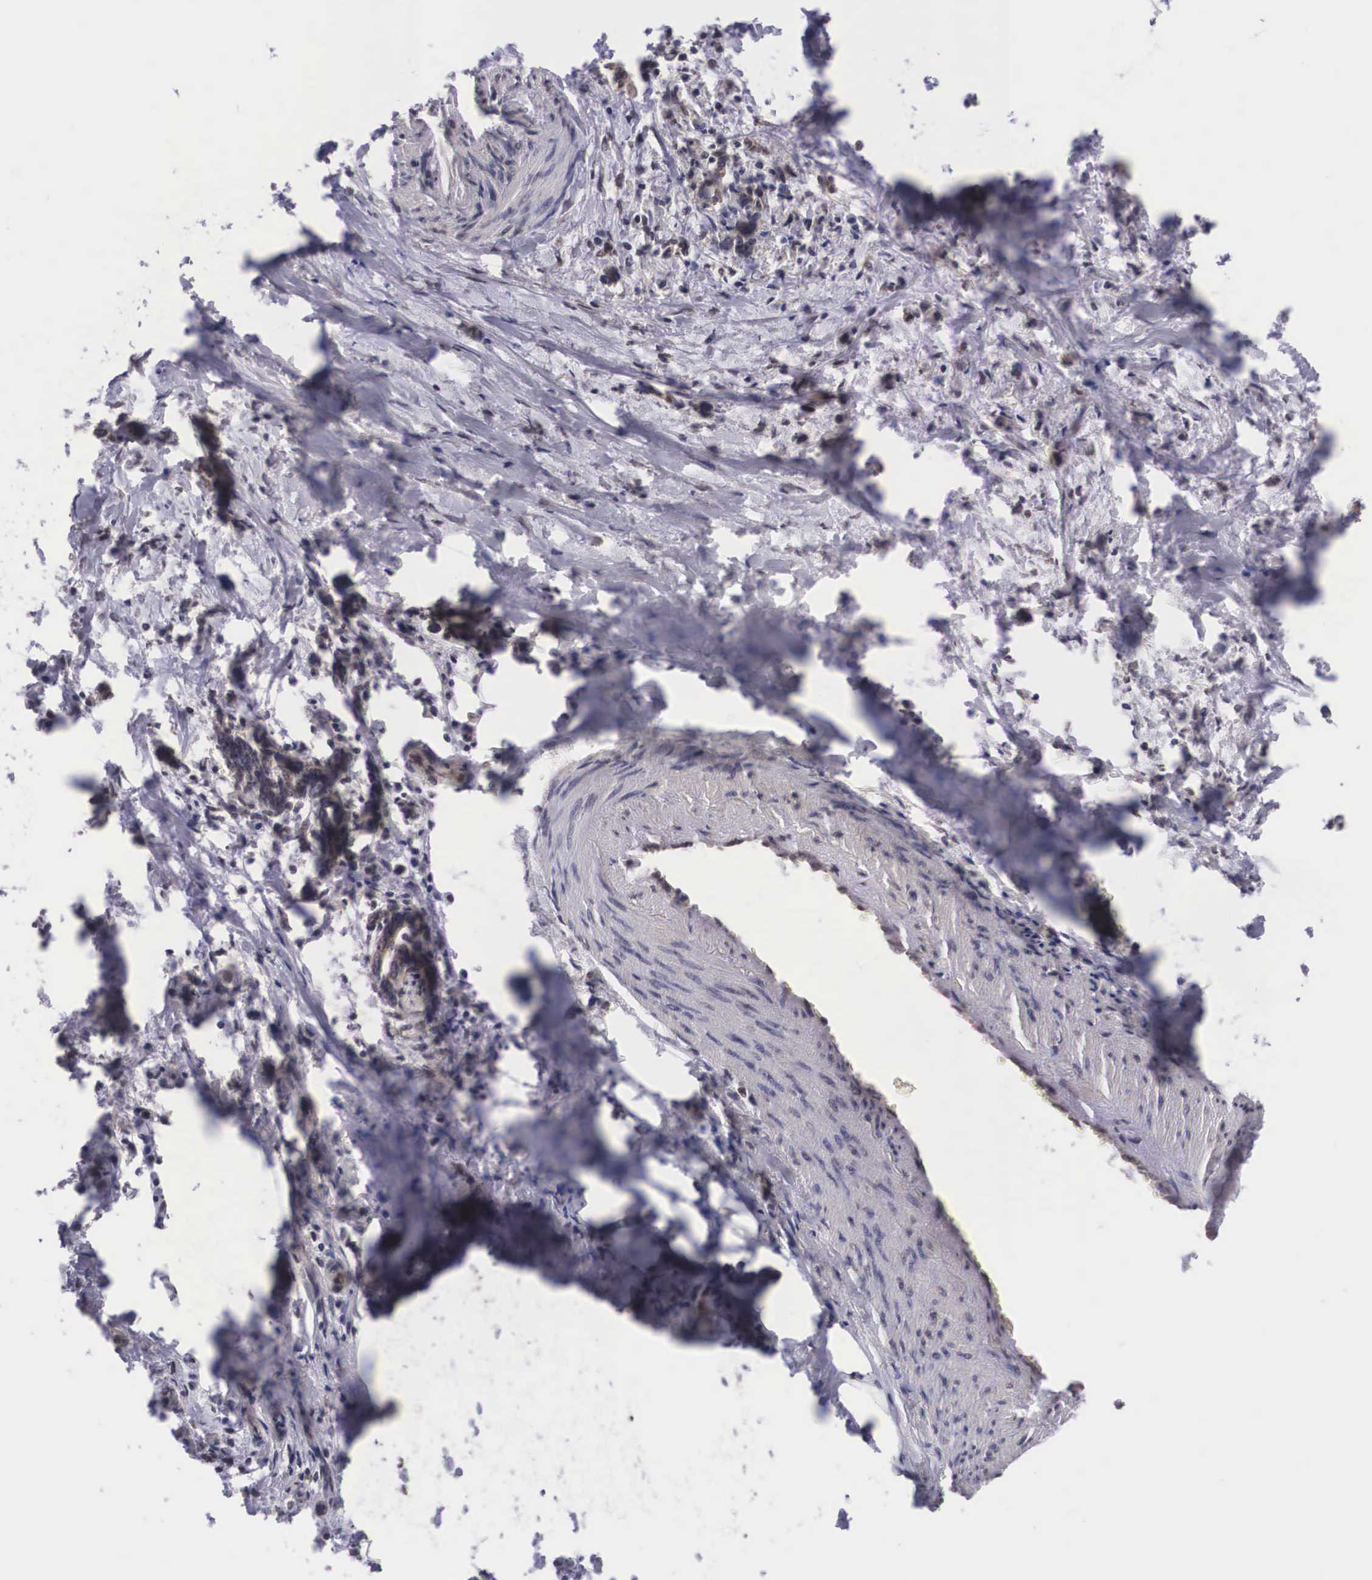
{"staining": {"intensity": "moderate", "quantity": ">75%", "location": "cytoplasmic/membranous,nuclear"}, "tissue": "stomach cancer", "cell_type": "Tumor cells", "image_type": "cancer", "snomed": [{"axis": "morphology", "description": "Adenocarcinoma, NOS"}, {"axis": "topography", "description": "Stomach"}], "caption": "Brown immunohistochemical staining in human stomach adenocarcinoma displays moderate cytoplasmic/membranous and nuclear staining in about >75% of tumor cells.", "gene": "OTX2", "patient": {"sex": "male", "age": 78}}